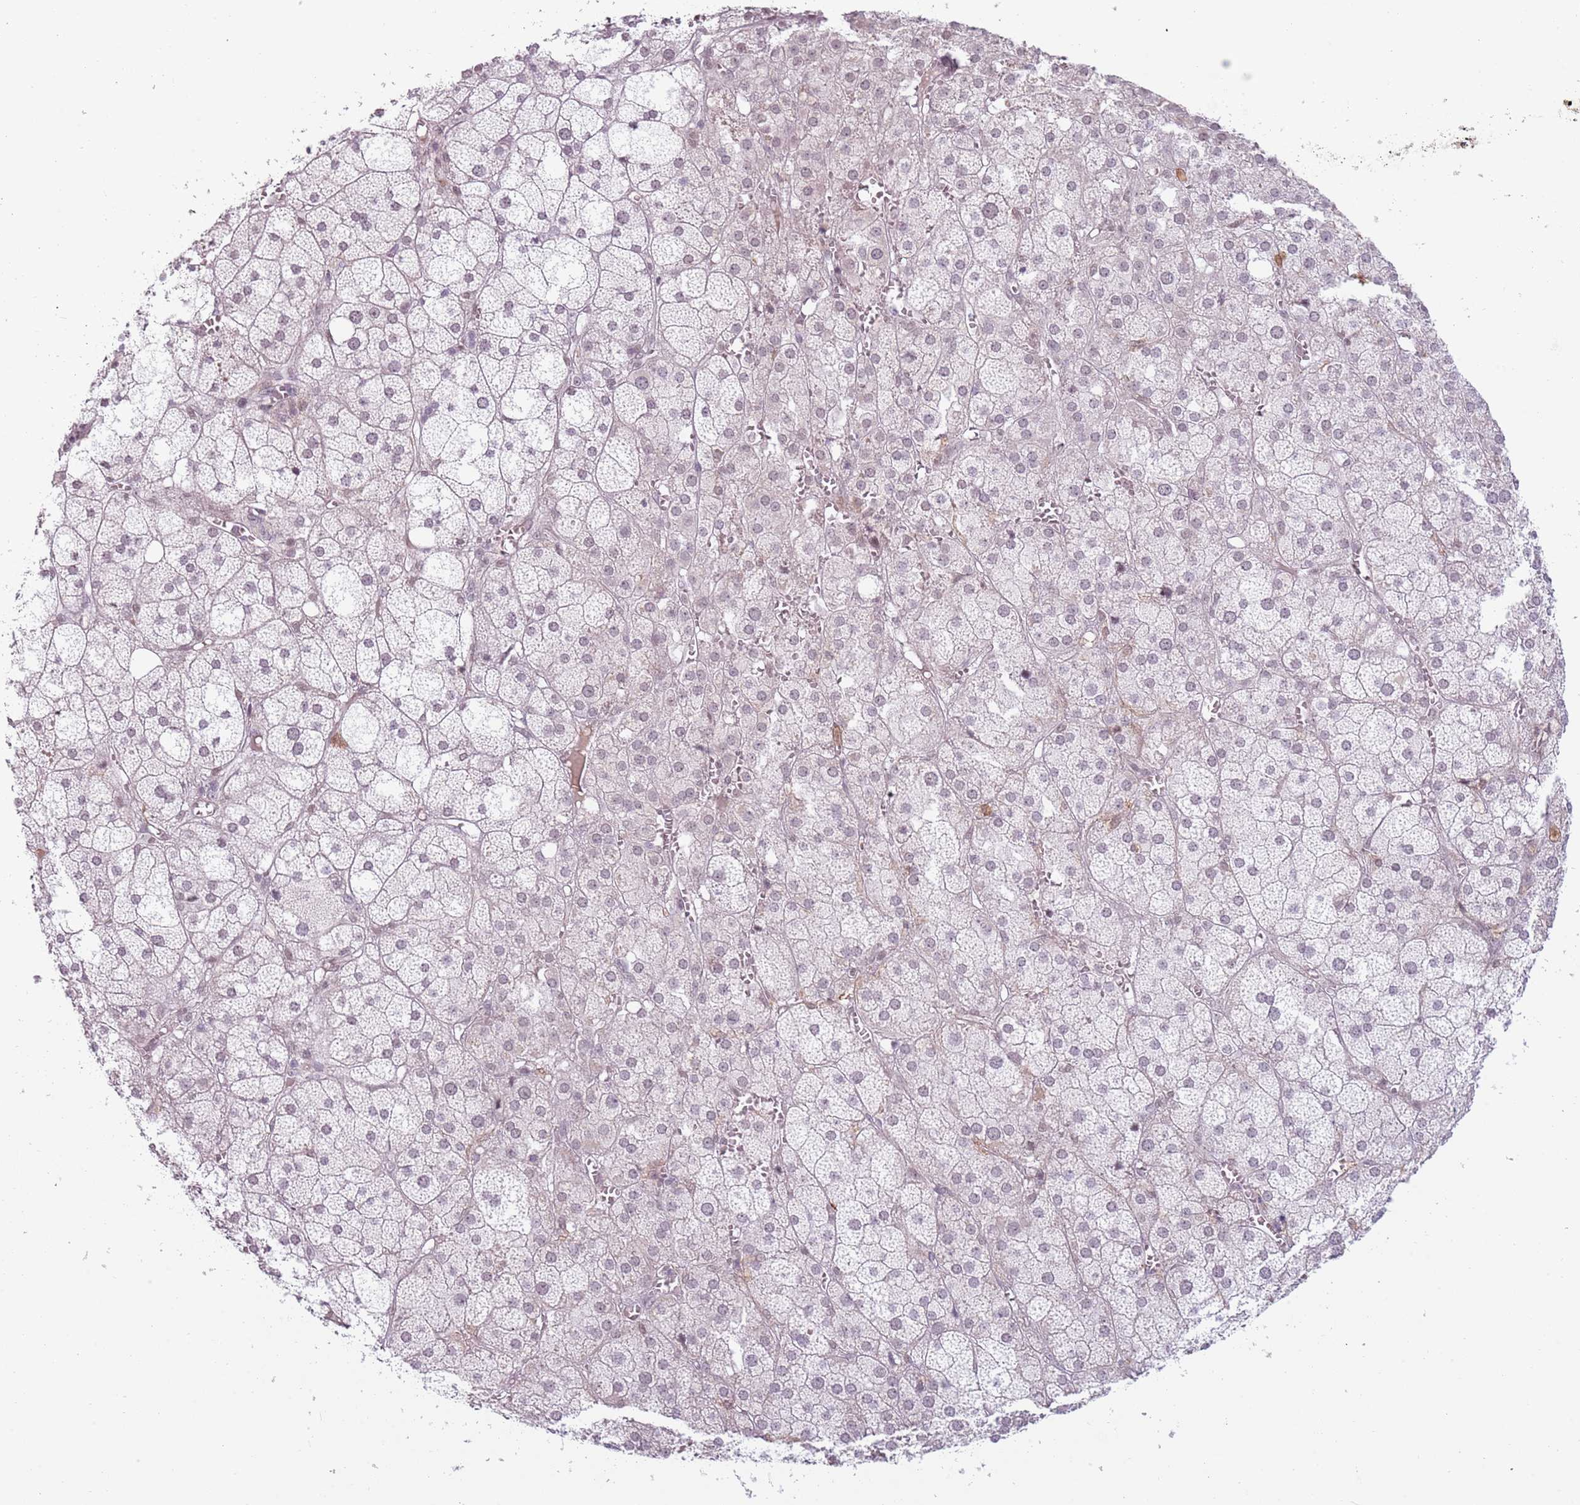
{"staining": {"intensity": "weak", "quantity": "<25%", "location": "cytoplasmic/membranous"}, "tissue": "adrenal gland", "cell_type": "Glandular cells", "image_type": "normal", "snomed": [{"axis": "morphology", "description": "Normal tissue, NOS"}, {"axis": "topography", "description": "Adrenal gland"}], "caption": "A high-resolution photomicrograph shows immunohistochemistry (IHC) staining of normal adrenal gland, which demonstrates no significant expression in glandular cells.", "gene": "REXO4", "patient": {"sex": "female", "age": 61}}